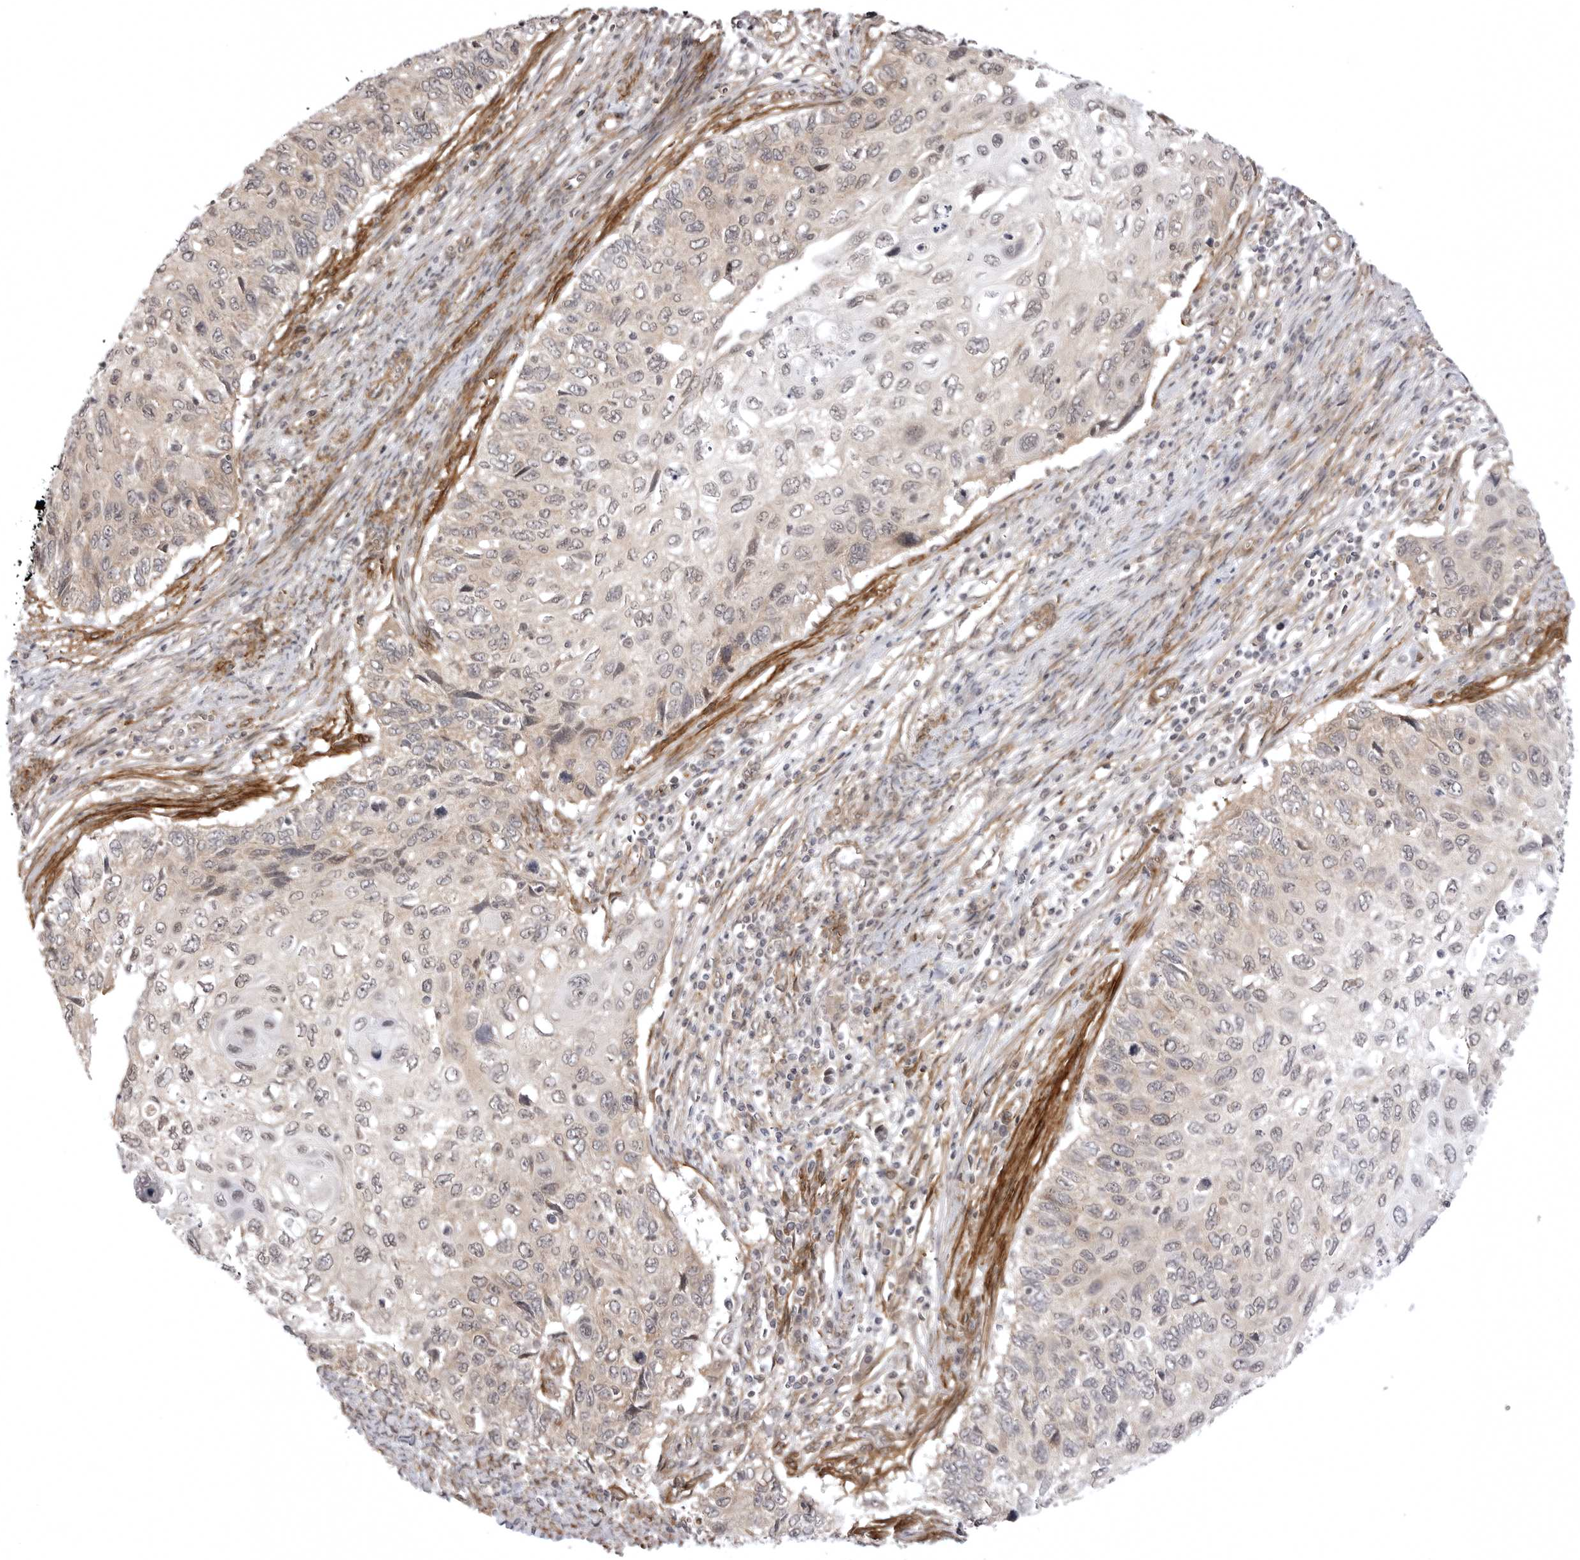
{"staining": {"intensity": "weak", "quantity": "<25%", "location": "cytoplasmic/membranous,nuclear"}, "tissue": "cervical cancer", "cell_type": "Tumor cells", "image_type": "cancer", "snomed": [{"axis": "morphology", "description": "Squamous cell carcinoma, NOS"}, {"axis": "topography", "description": "Cervix"}], "caption": "Tumor cells show no significant expression in cervical cancer.", "gene": "SORBS1", "patient": {"sex": "female", "age": 70}}